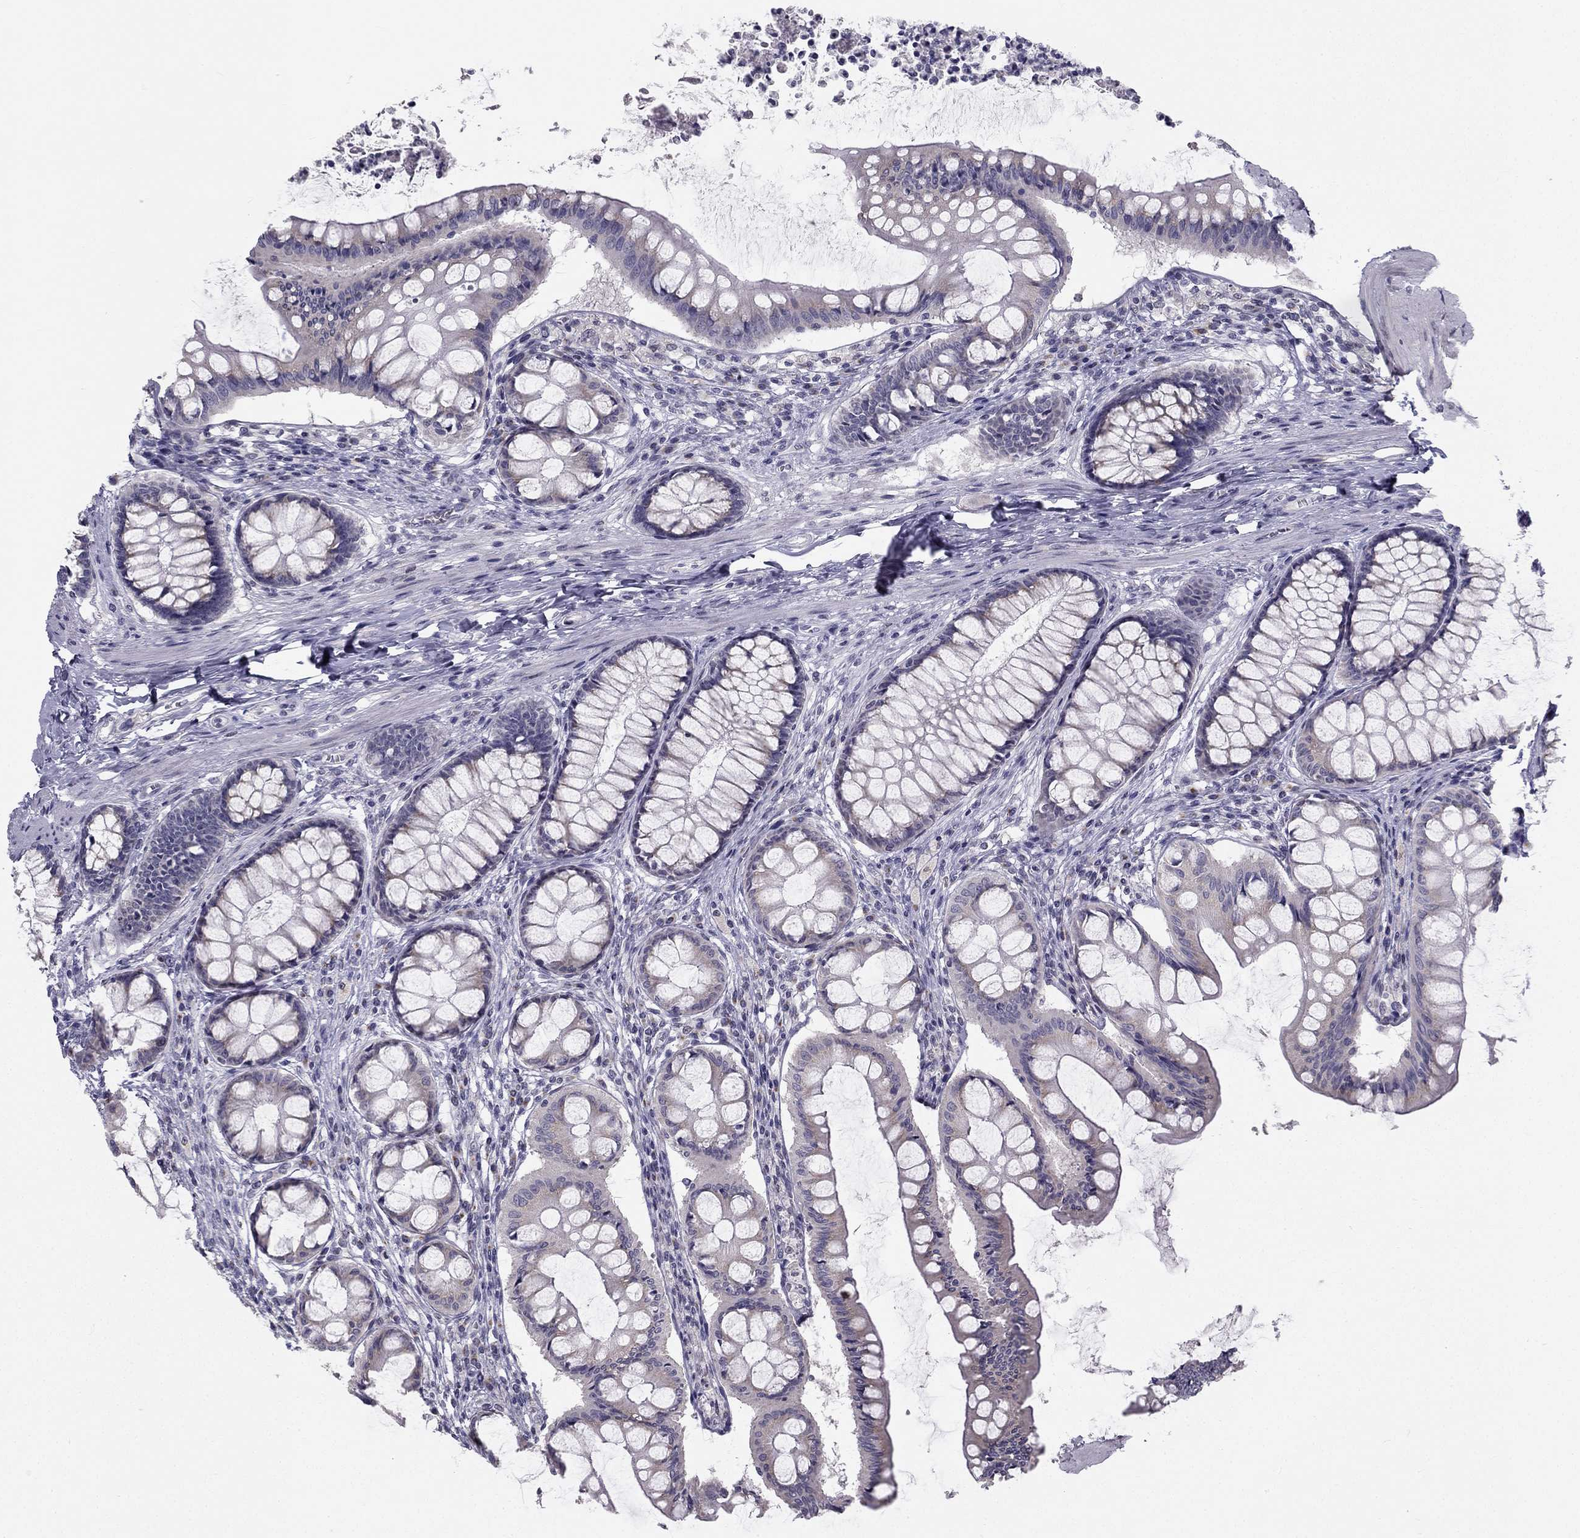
{"staining": {"intensity": "negative", "quantity": "none", "location": "none"}, "tissue": "colon", "cell_type": "Endothelial cells", "image_type": "normal", "snomed": [{"axis": "morphology", "description": "Normal tissue, NOS"}, {"axis": "topography", "description": "Colon"}], "caption": "Immunohistochemistry (IHC) histopathology image of benign colon stained for a protein (brown), which displays no staining in endothelial cells.", "gene": "TRPS1", "patient": {"sex": "female", "age": 65}}